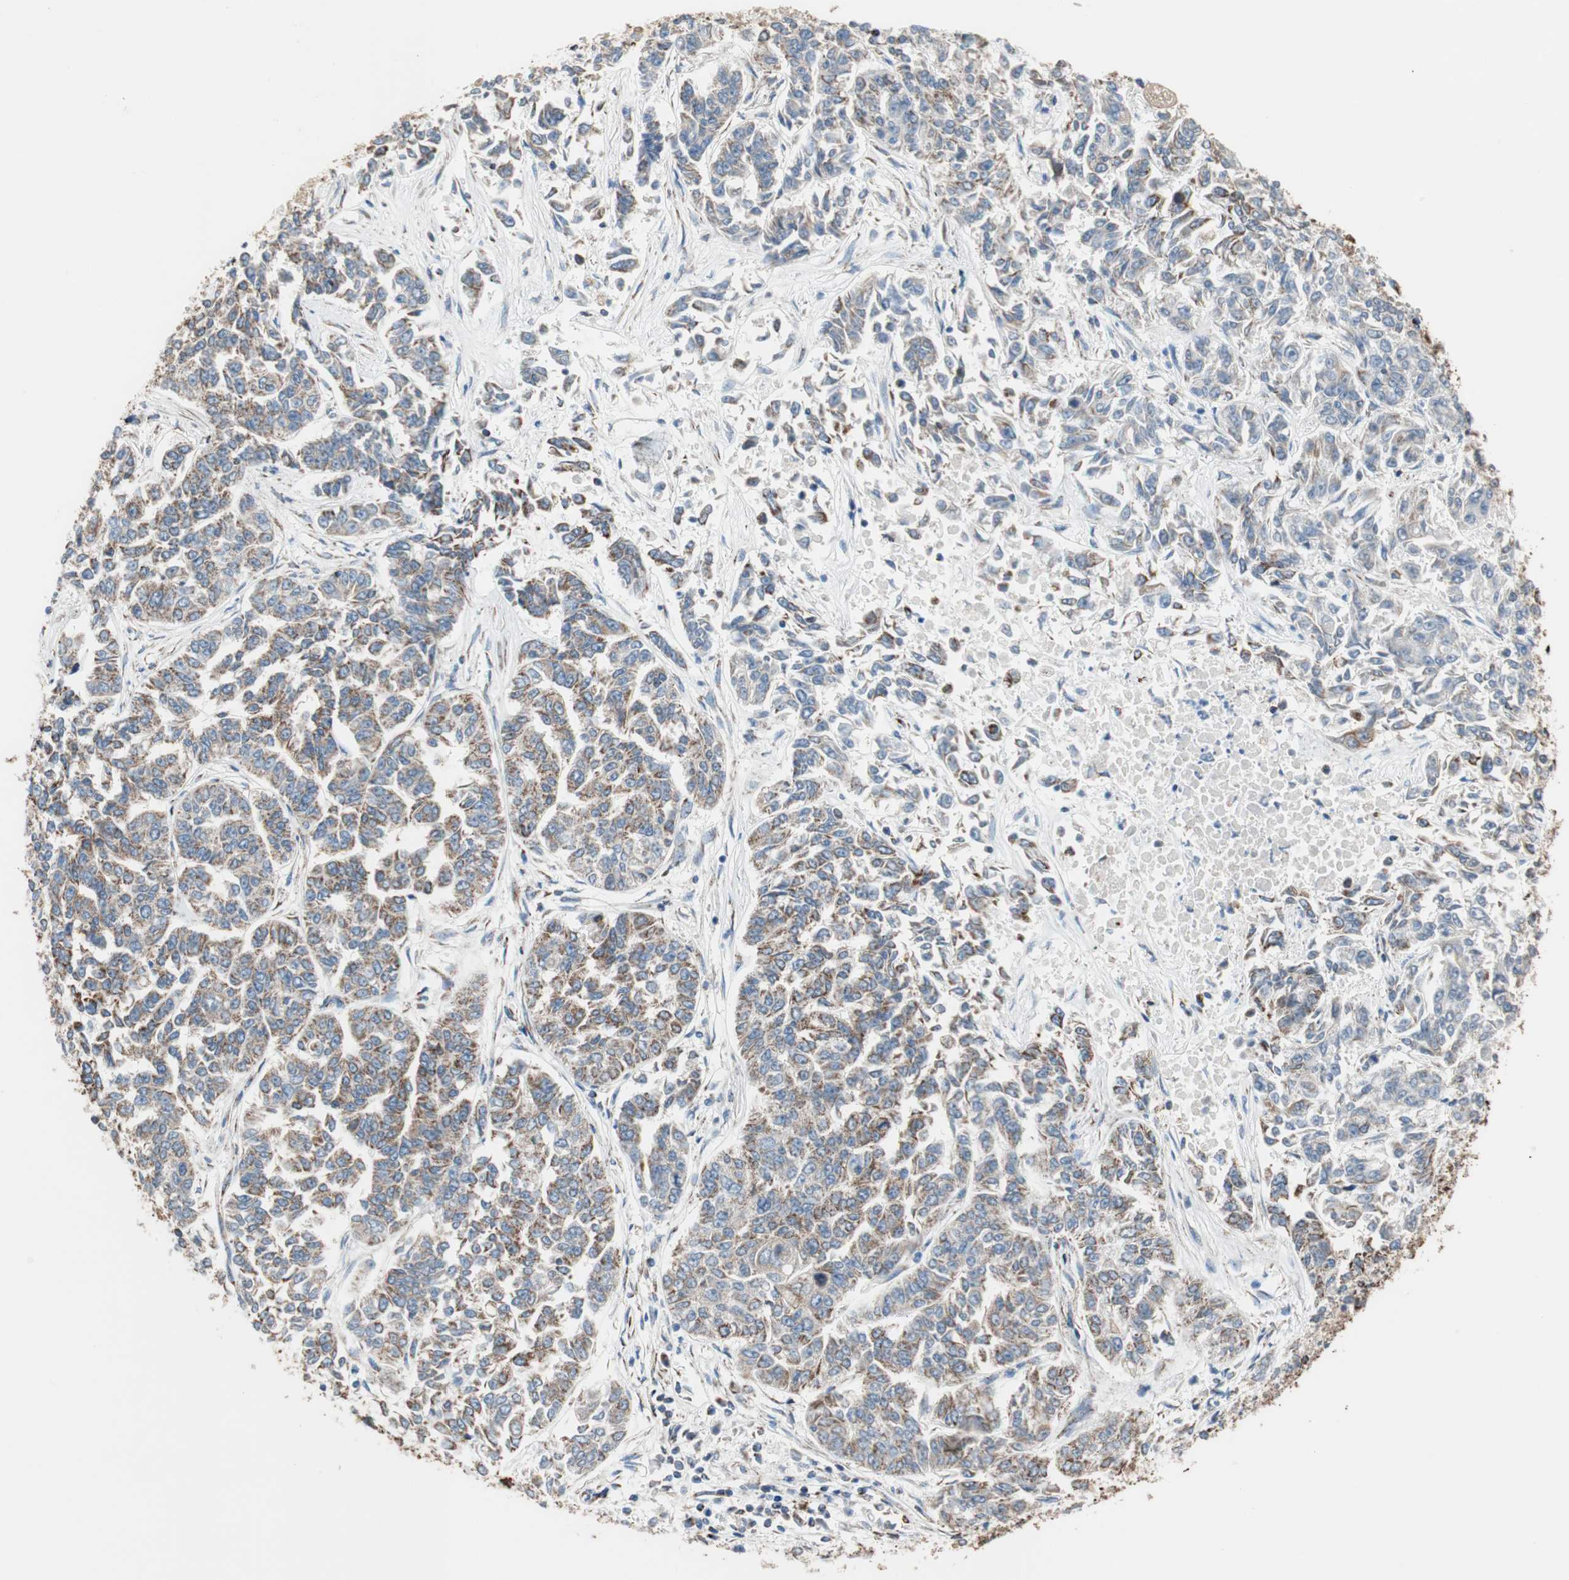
{"staining": {"intensity": "moderate", "quantity": "25%-75%", "location": "cytoplasmic/membranous"}, "tissue": "lung cancer", "cell_type": "Tumor cells", "image_type": "cancer", "snomed": [{"axis": "morphology", "description": "Adenocarcinoma, NOS"}, {"axis": "topography", "description": "Lung"}], "caption": "Protein expression analysis of lung cancer demonstrates moderate cytoplasmic/membranous staining in about 25%-75% of tumor cells.", "gene": "PCSK4", "patient": {"sex": "male", "age": 84}}